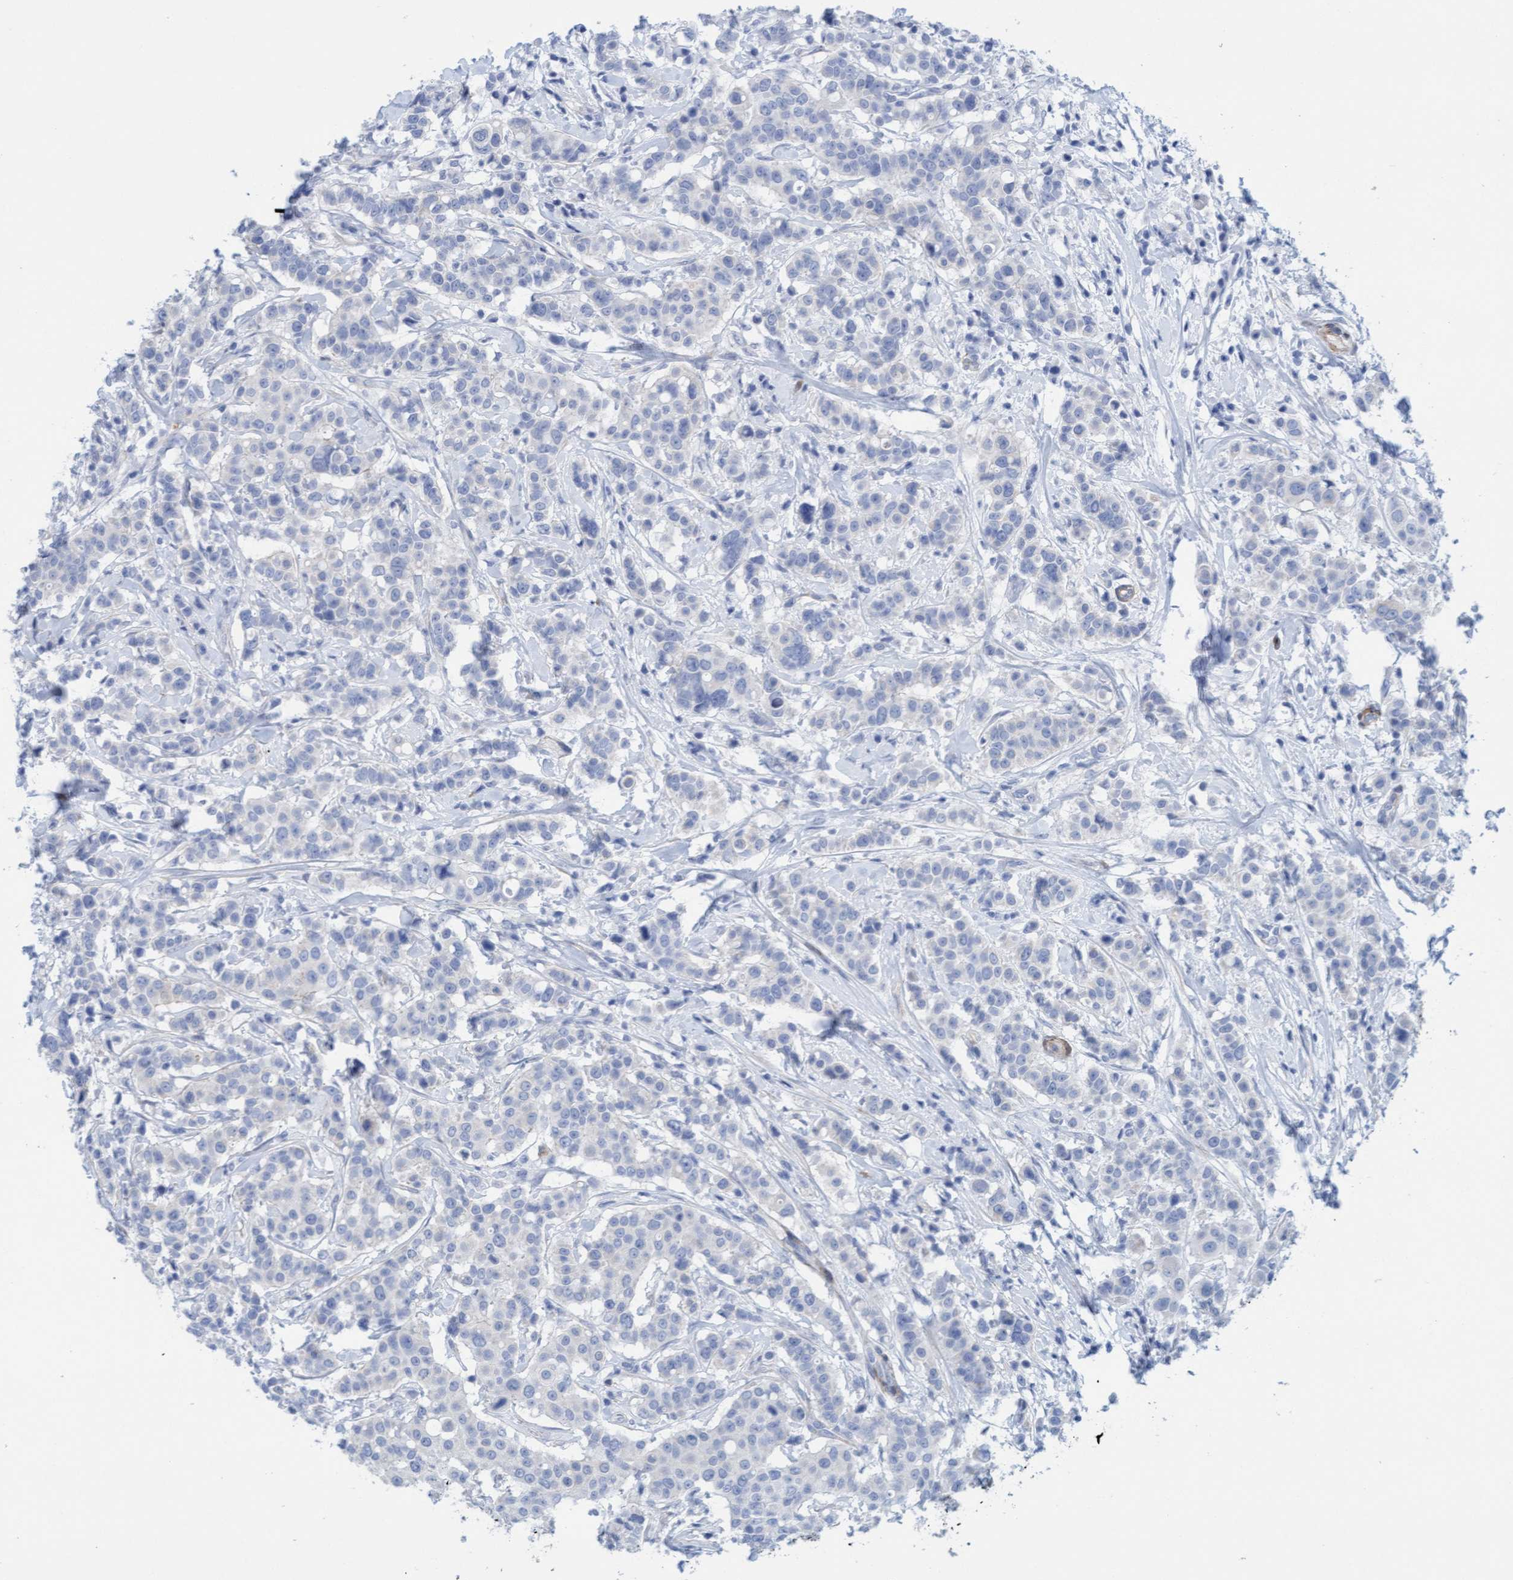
{"staining": {"intensity": "negative", "quantity": "none", "location": "none"}, "tissue": "breast cancer", "cell_type": "Tumor cells", "image_type": "cancer", "snomed": [{"axis": "morphology", "description": "Duct carcinoma"}, {"axis": "topography", "description": "Breast"}], "caption": "A histopathology image of intraductal carcinoma (breast) stained for a protein exhibits no brown staining in tumor cells.", "gene": "MTFR1", "patient": {"sex": "female", "age": 27}}